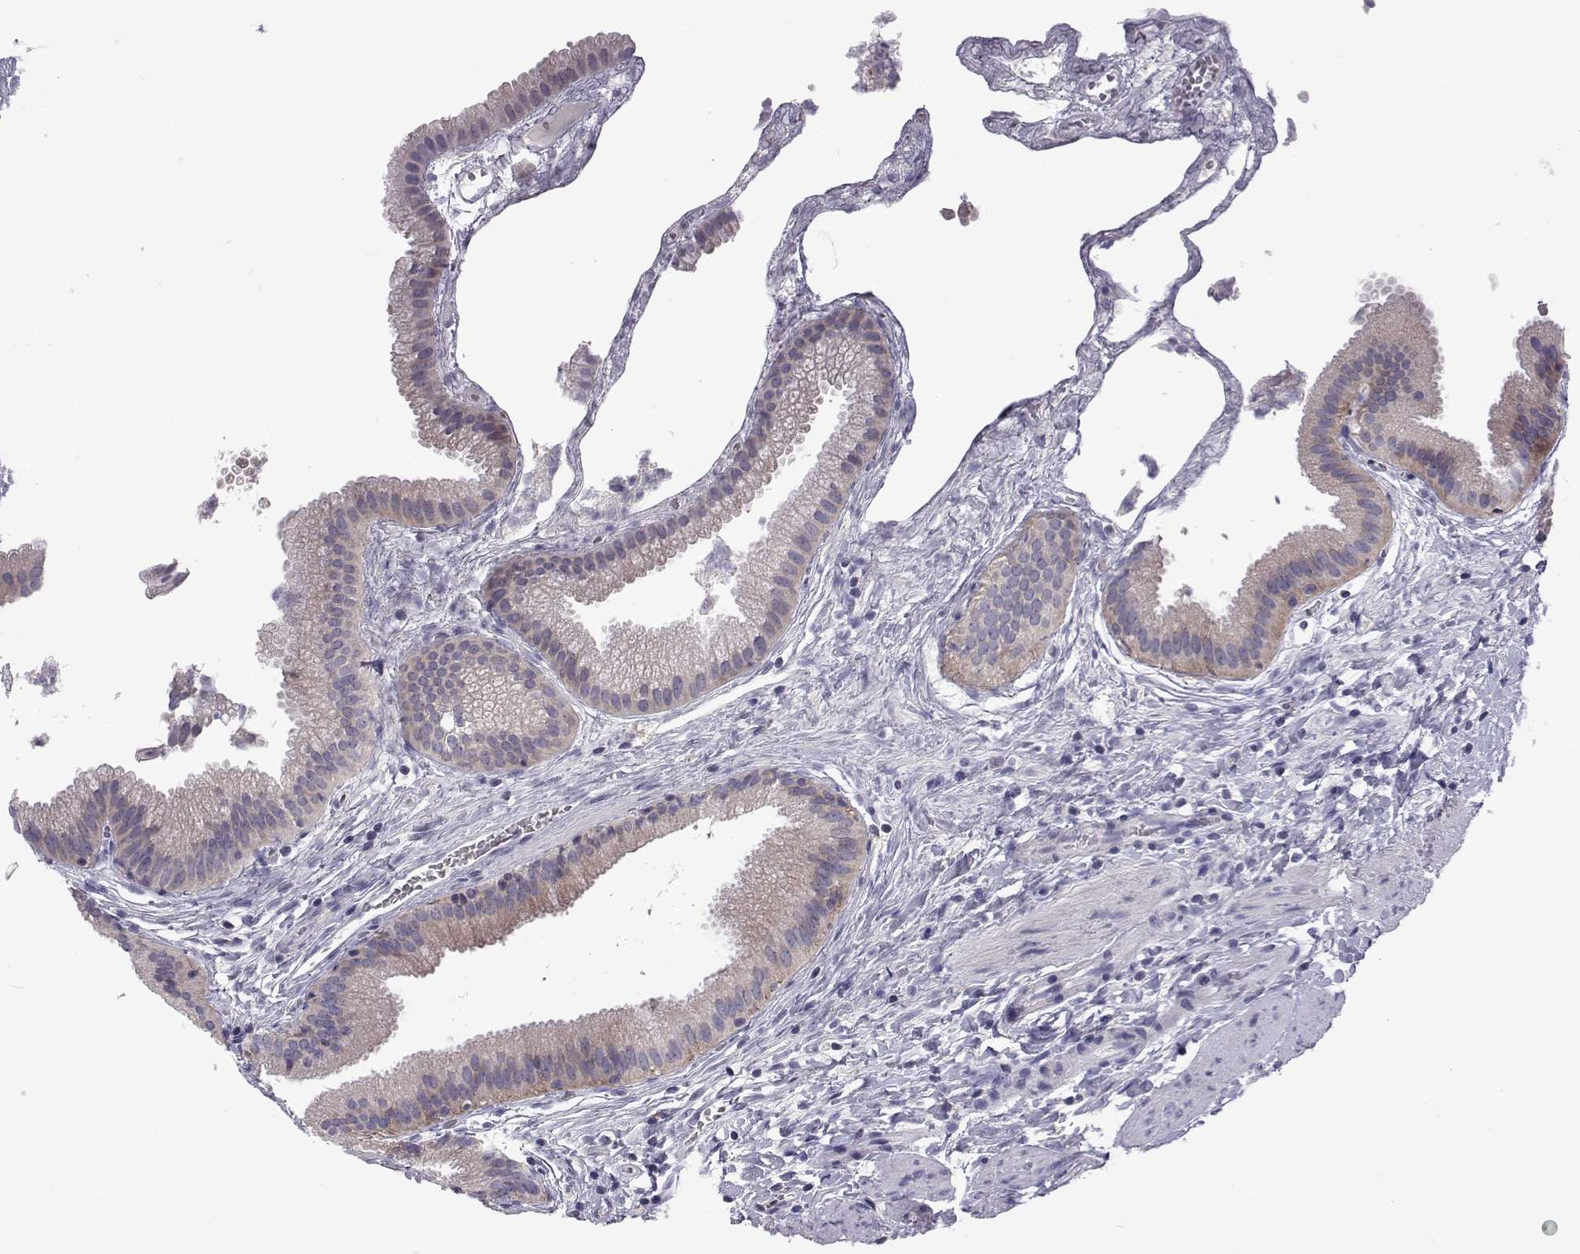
{"staining": {"intensity": "weak", "quantity": "<25%", "location": "cytoplasmic/membranous"}, "tissue": "gallbladder", "cell_type": "Glandular cells", "image_type": "normal", "snomed": [{"axis": "morphology", "description": "Normal tissue, NOS"}, {"axis": "topography", "description": "Gallbladder"}], "caption": "IHC image of normal gallbladder stained for a protein (brown), which shows no expression in glandular cells. (Immunohistochemistry (ihc), brightfield microscopy, high magnification).", "gene": "TCF15", "patient": {"sex": "female", "age": 63}}